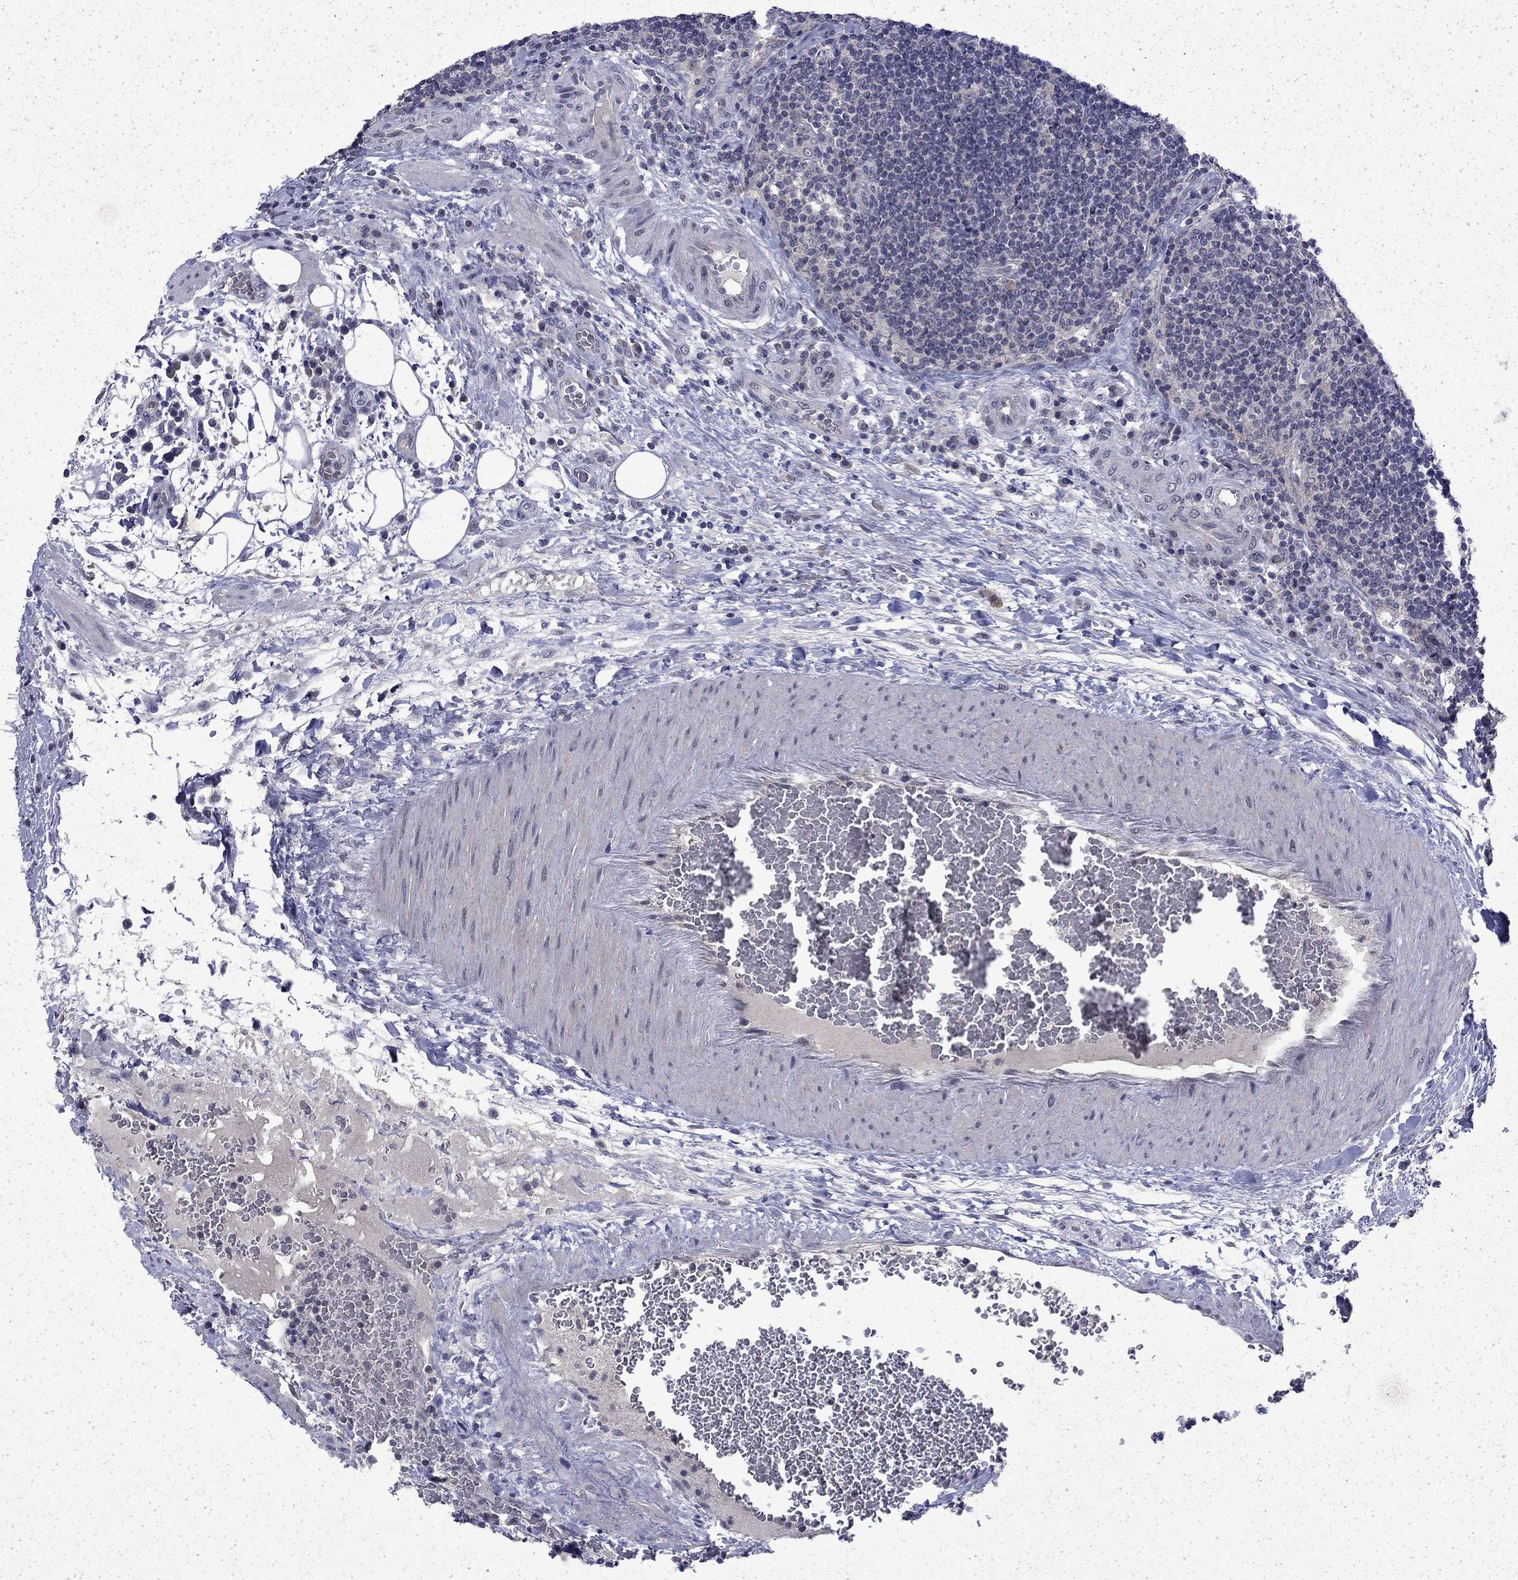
{"staining": {"intensity": "negative", "quantity": "none", "location": "none"}, "tissue": "lymph node", "cell_type": "Germinal center cells", "image_type": "normal", "snomed": [{"axis": "morphology", "description": "Normal tissue, NOS"}, {"axis": "topography", "description": "Lymph node"}], "caption": "This image is of unremarkable lymph node stained with IHC to label a protein in brown with the nuclei are counter-stained blue. There is no expression in germinal center cells.", "gene": "CHAT", "patient": {"sex": "male", "age": 63}}